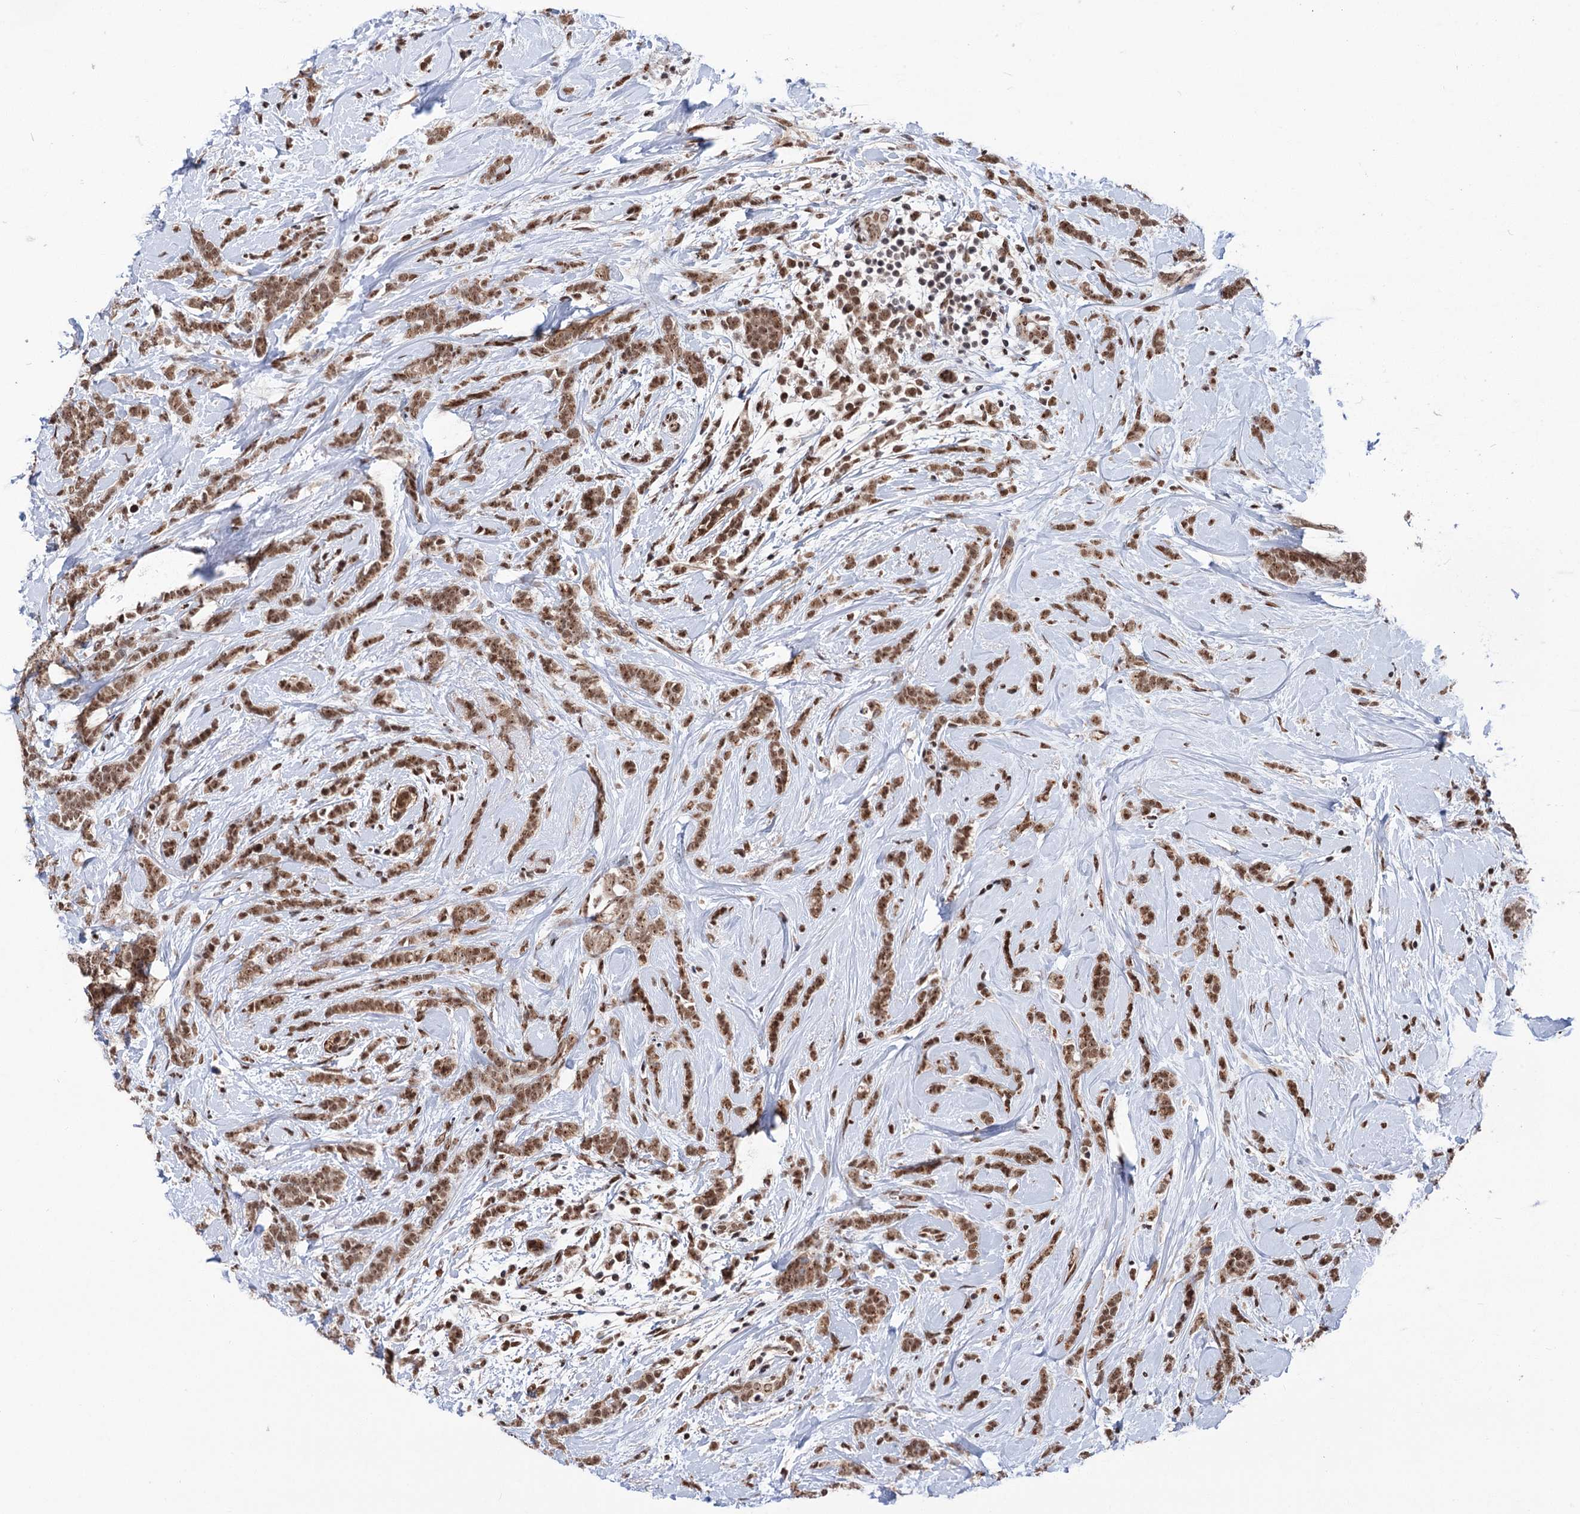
{"staining": {"intensity": "moderate", "quantity": ">75%", "location": "cytoplasmic/membranous,nuclear"}, "tissue": "breast cancer", "cell_type": "Tumor cells", "image_type": "cancer", "snomed": [{"axis": "morphology", "description": "Lobular carcinoma"}, {"axis": "topography", "description": "Breast"}], "caption": "Breast cancer stained with a protein marker shows moderate staining in tumor cells.", "gene": "MAML1", "patient": {"sex": "female", "age": 58}}